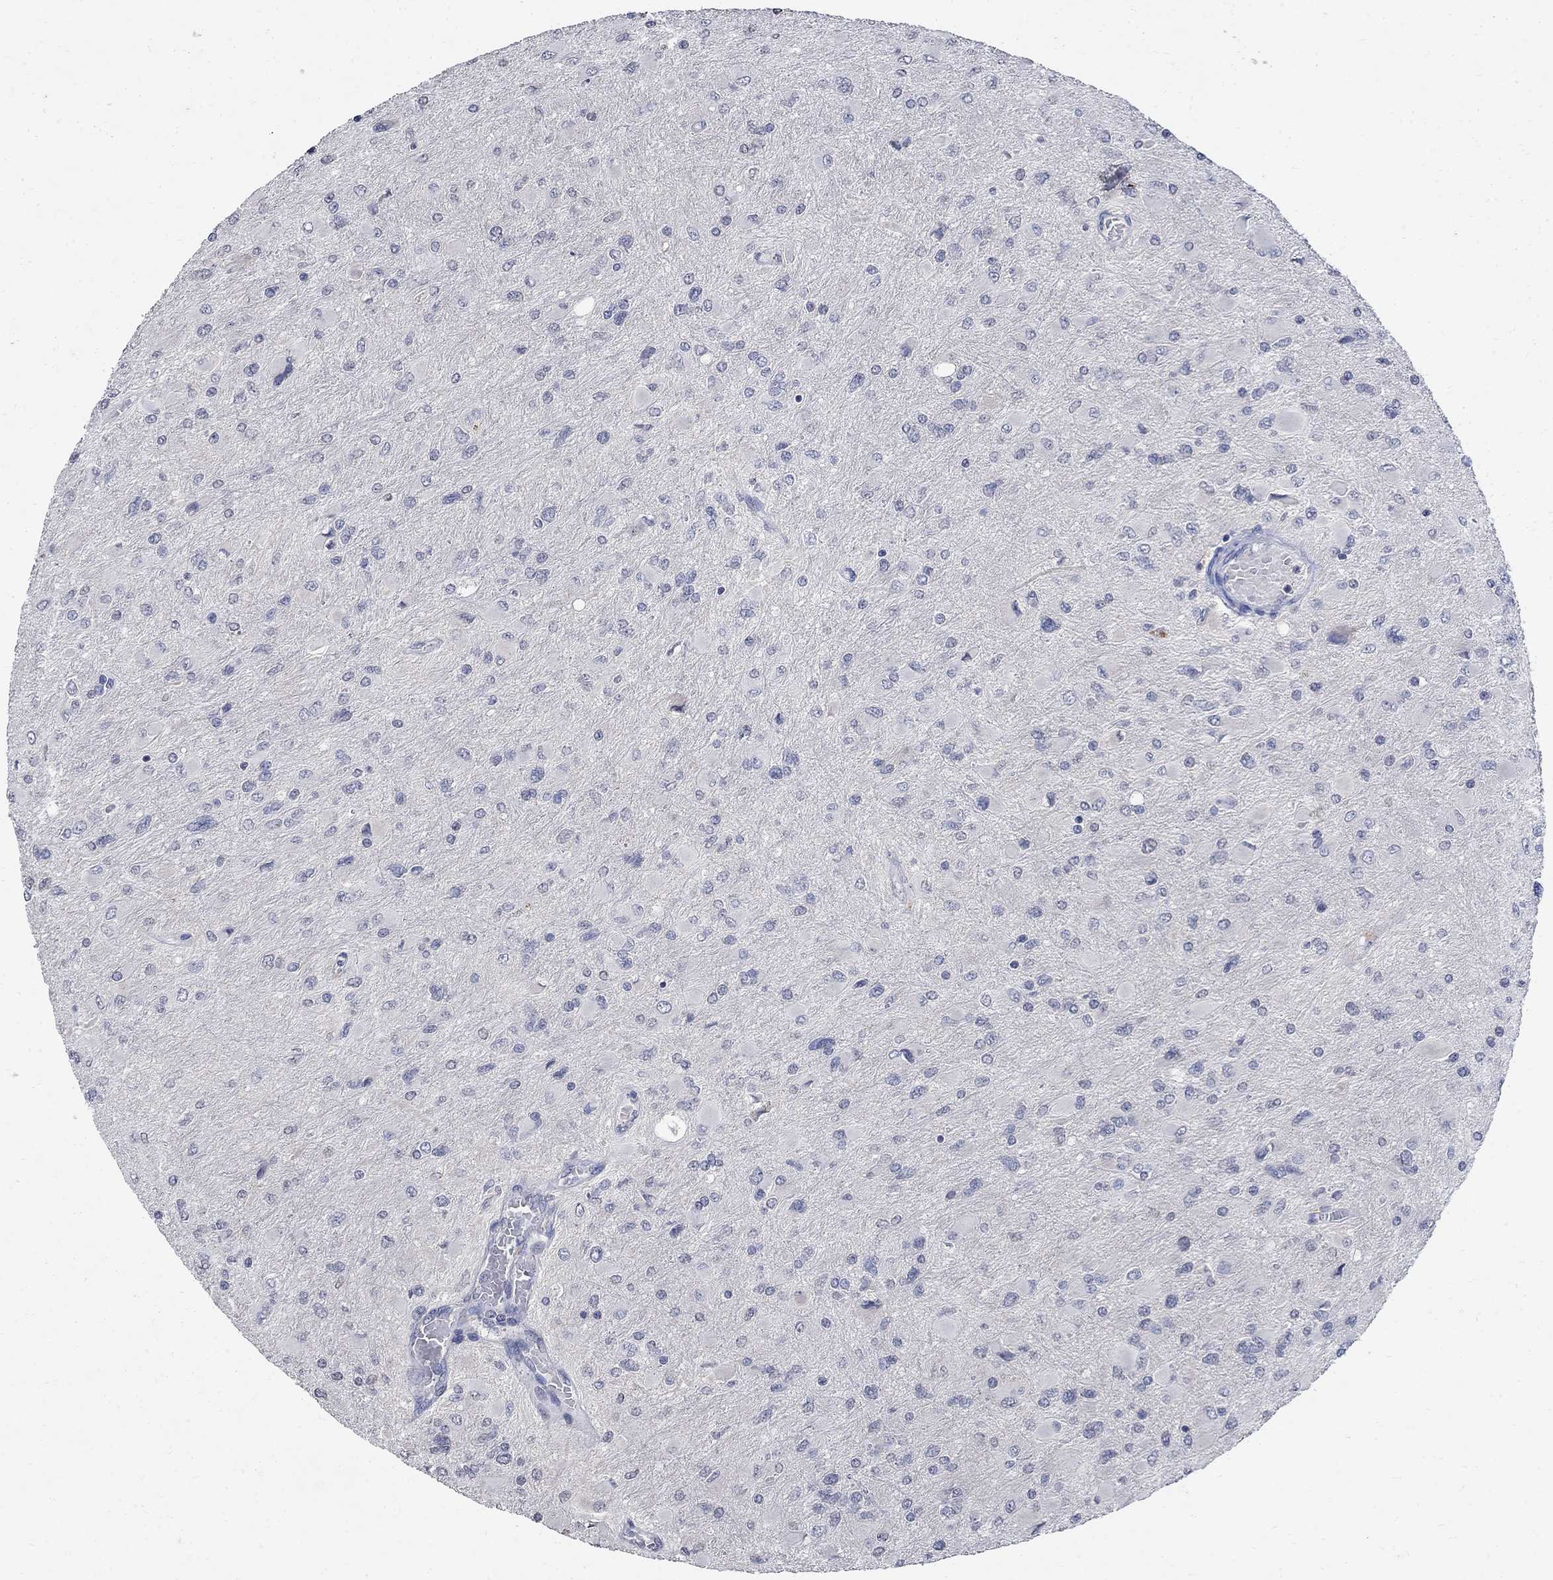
{"staining": {"intensity": "negative", "quantity": "none", "location": "none"}, "tissue": "glioma", "cell_type": "Tumor cells", "image_type": "cancer", "snomed": [{"axis": "morphology", "description": "Glioma, malignant, High grade"}, {"axis": "topography", "description": "Cerebral cortex"}], "caption": "Malignant glioma (high-grade) was stained to show a protein in brown. There is no significant positivity in tumor cells. (DAB (3,3'-diaminobenzidine) immunohistochemistry with hematoxylin counter stain).", "gene": "TMEM169", "patient": {"sex": "female", "age": 36}}